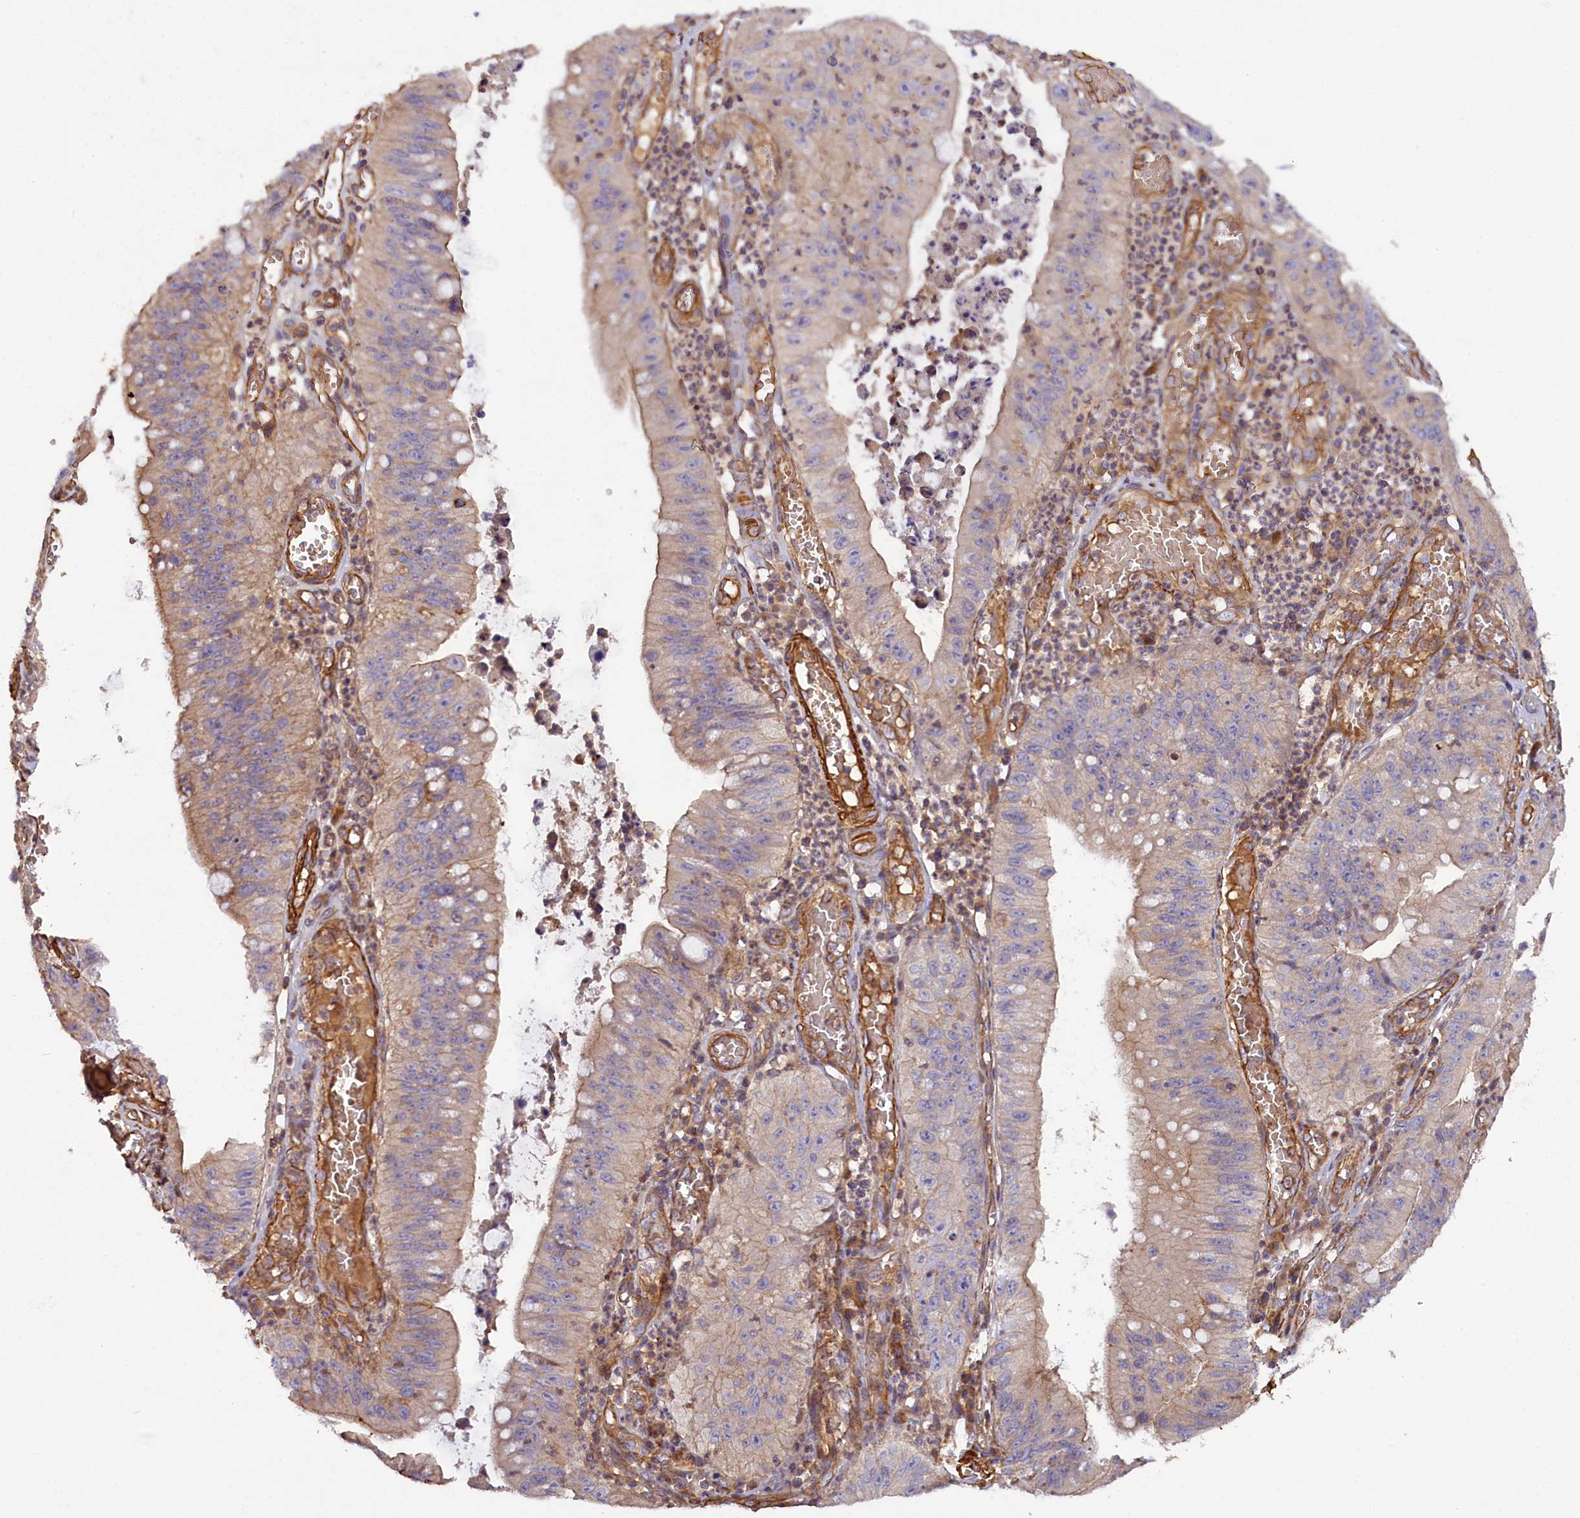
{"staining": {"intensity": "weak", "quantity": "25%-75%", "location": "cytoplasmic/membranous"}, "tissue": "stomach cancer", "cell_type": "Tumor cells", "image_type": "cancer", "snomed": [{"axis": "morphology", "description": "Adenocarcinoma, NOS"}, {"axis": "topography", "description": "Stomach"}], "caption": "Immunohistochemical staining of human stomach cancer (adenocarcinoma) reveals low levels of weak cytoplasmic/membranous protein positivity in approximately 25%-75% of tumor cells.", "gene": "FUZ", "patient": {"sex": "male", "age": 59}}